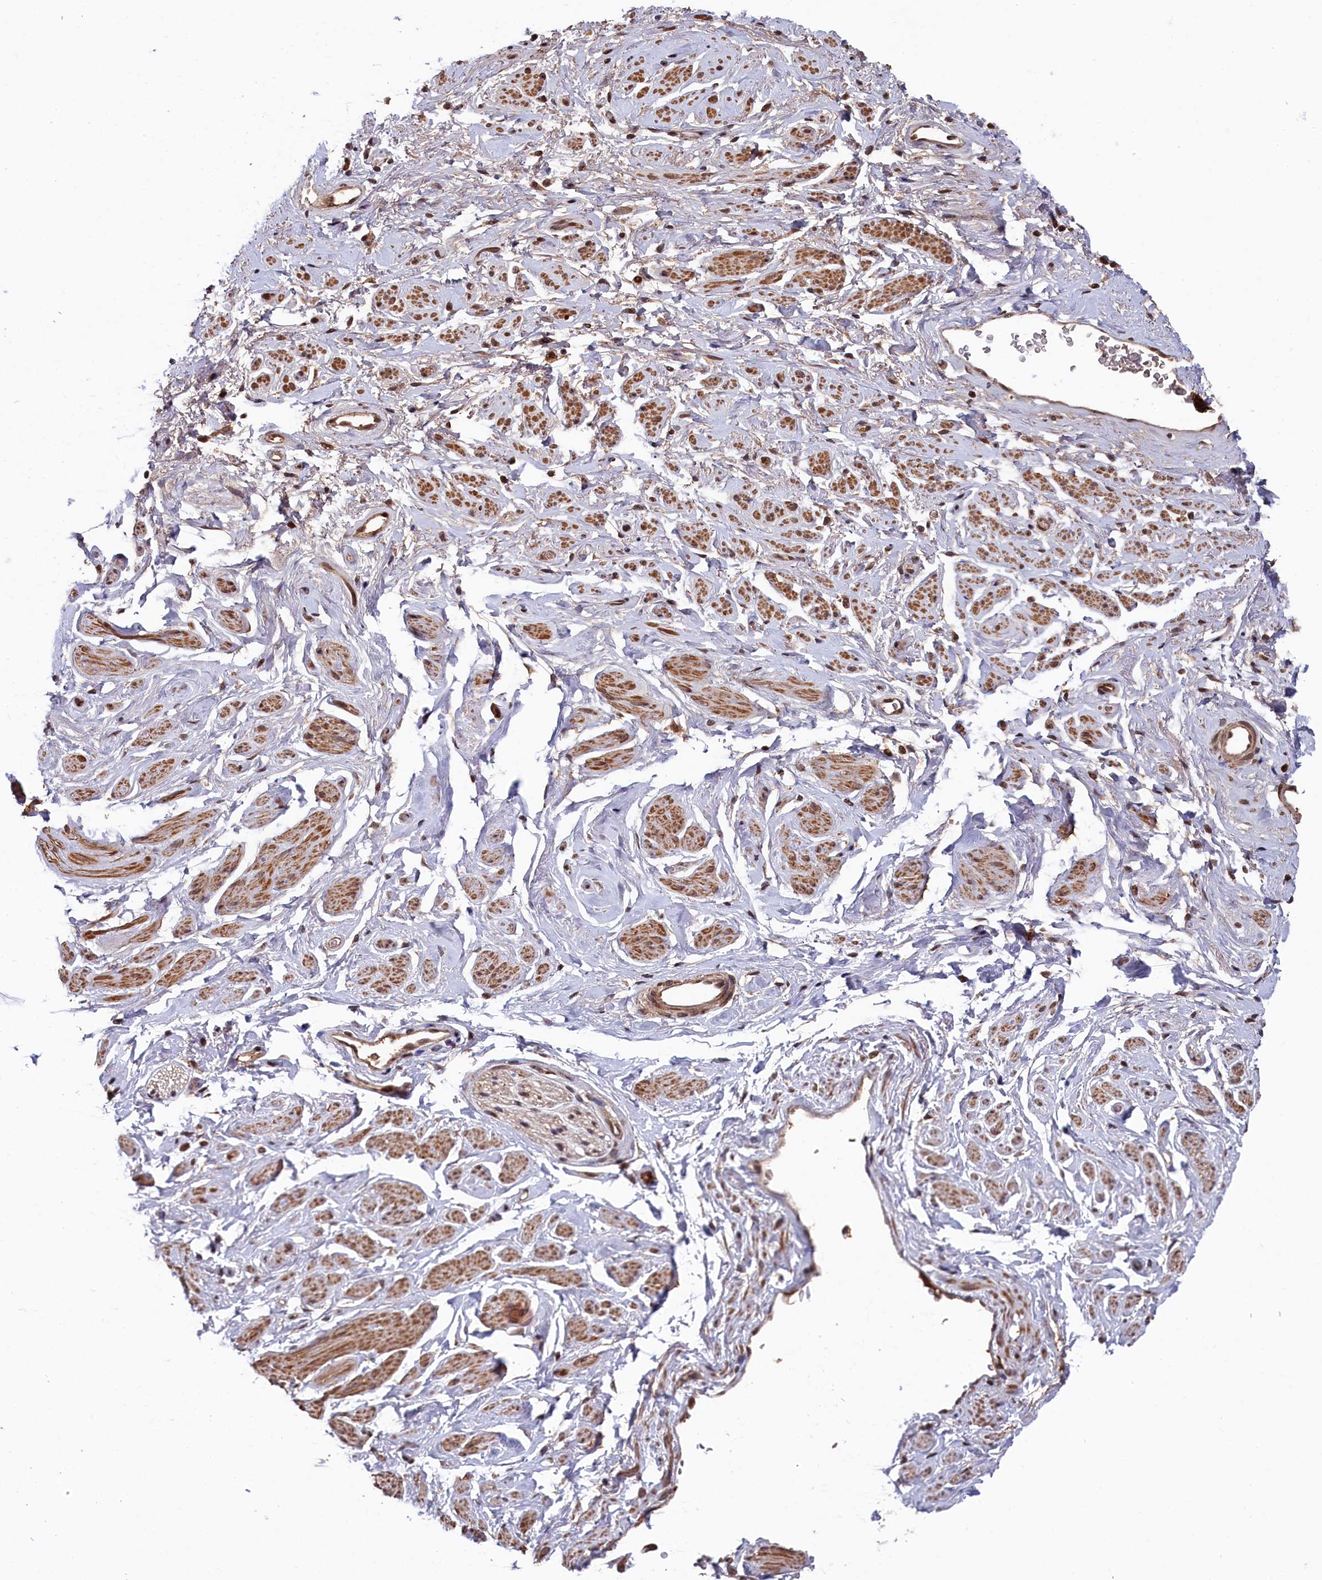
{"staining": {"intensity": "moderate", "quantity": ">75%", "location": "nuclear"}, "tissue": "adipose tissue", "cell_type": "Adipocytes", "image_type": "normal", "snomed": [{"axis": "morphology", "description": "Normal tissue, NOS"}, {"axis": "morphology", "description": "Adenocarcinoma, NOS"}, {"axis": "topography", "description": "Rectum"}, {"axis": "topography", "description": "Vagina"}, {"axis": "topography", "description": "Peripheral nerve tissue"}], "caption": "About >75% of adipocytes in normal human adipose tissue demonstrate moderate nuclear protein expression as visualized by brown immunohistochemical staining.", "gene": "CLPX", "patient": {"sex": "female", "age": 71}}